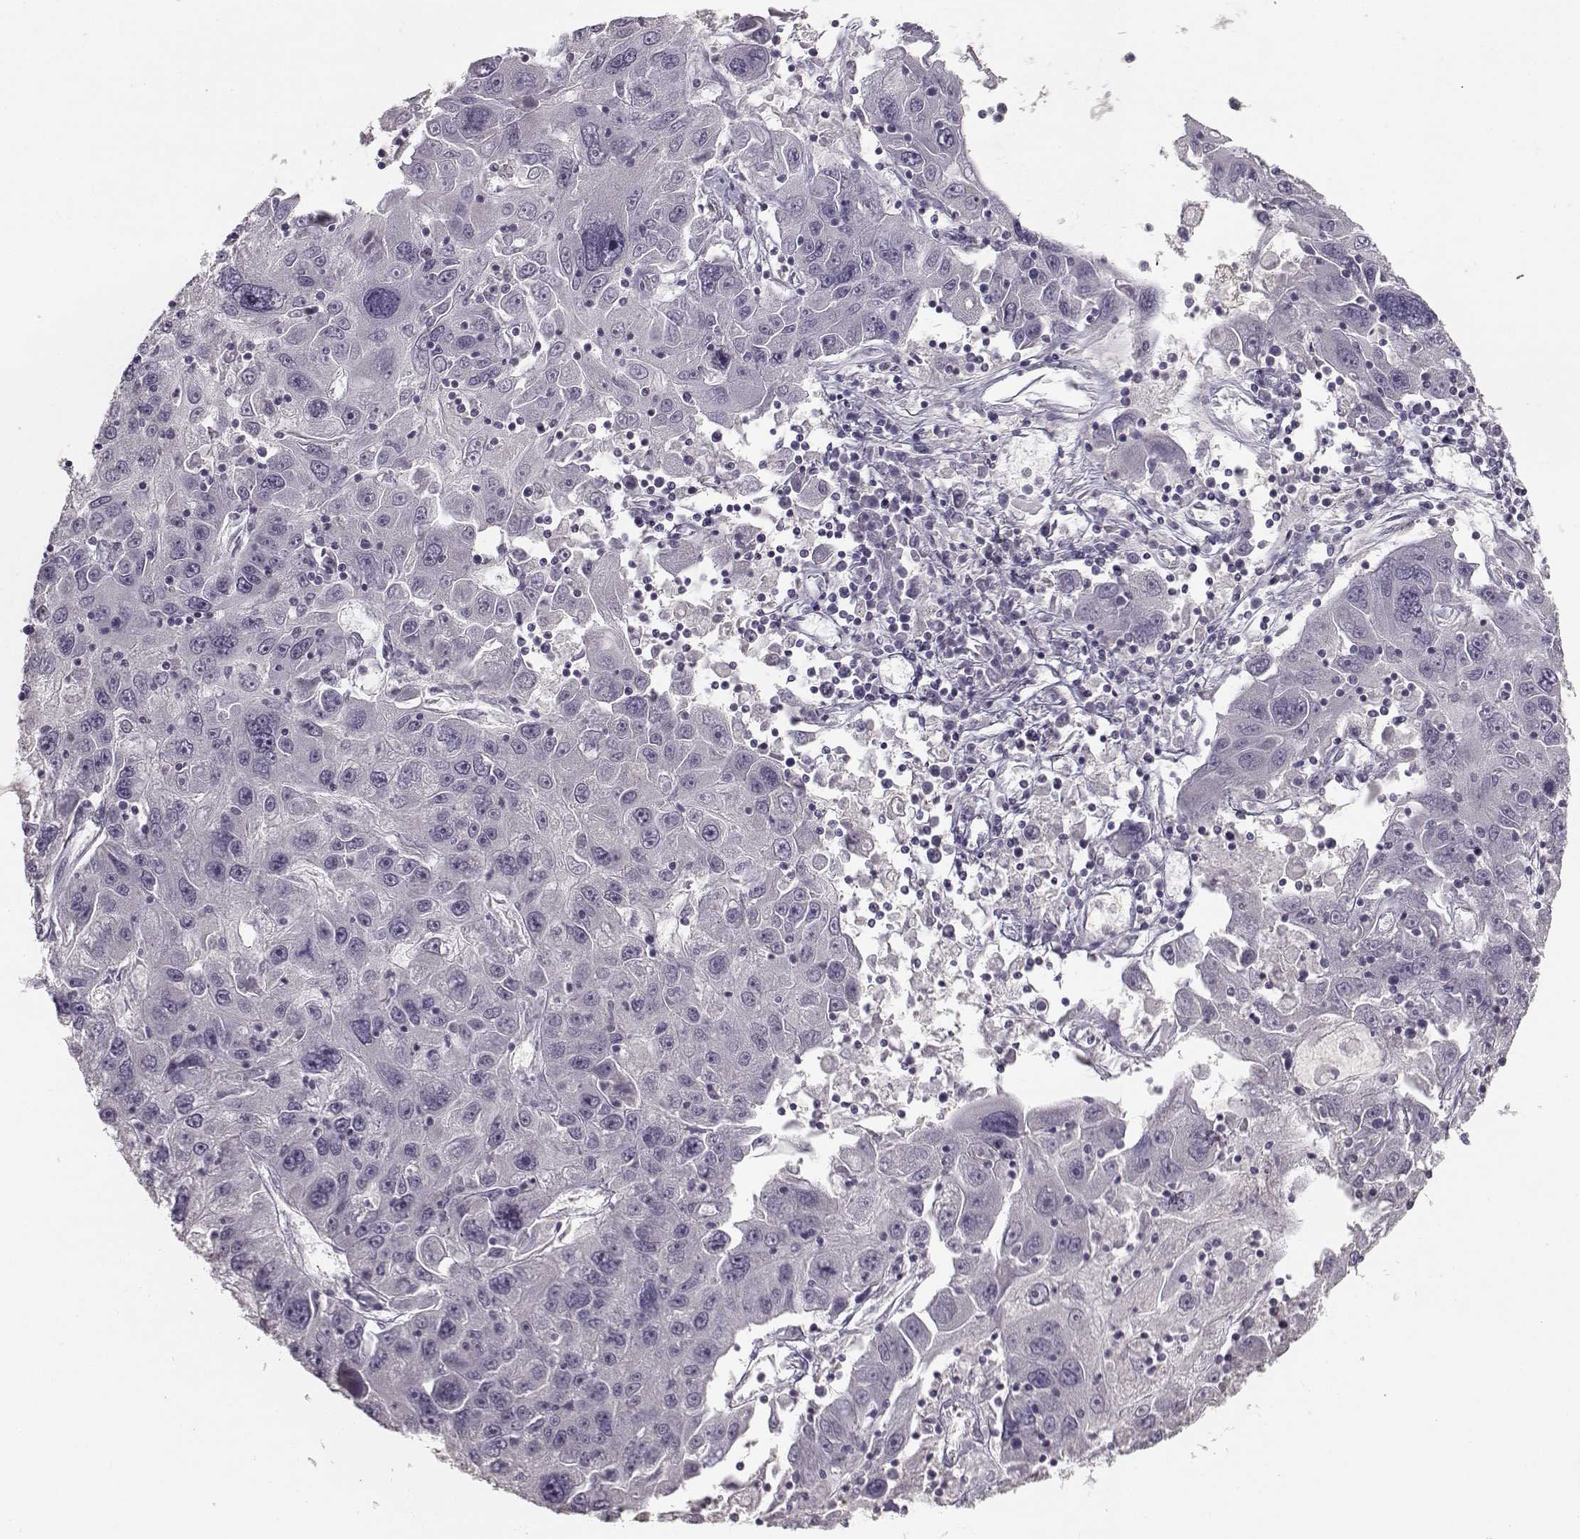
{"staining": {"intensity": "negative", "quantity": "none", "location": "none"}, "tissue": "stomach cancer", "cell_type": "Tumor cells", "image_type": "cancer", "snomed": [{"axis": "morphology", "description": "Adenocarcinoma, NOS"}, {"axis": "topography", "description": "Stomach"}], "caption": "High magnification brightfield microscopy of stomach cancer (adenocarcinoma) stained with DAB (brown) and counterstained with hematoxylin (blue): tumor cells show no significant expression. (DAB (3,3'-diaminobenzidine) immunohistochemistry (IHC) visualized using brightfield microscopy, high magnification).", "gene": "UROC1", "patient": {"sex": "male", "age": 56}}